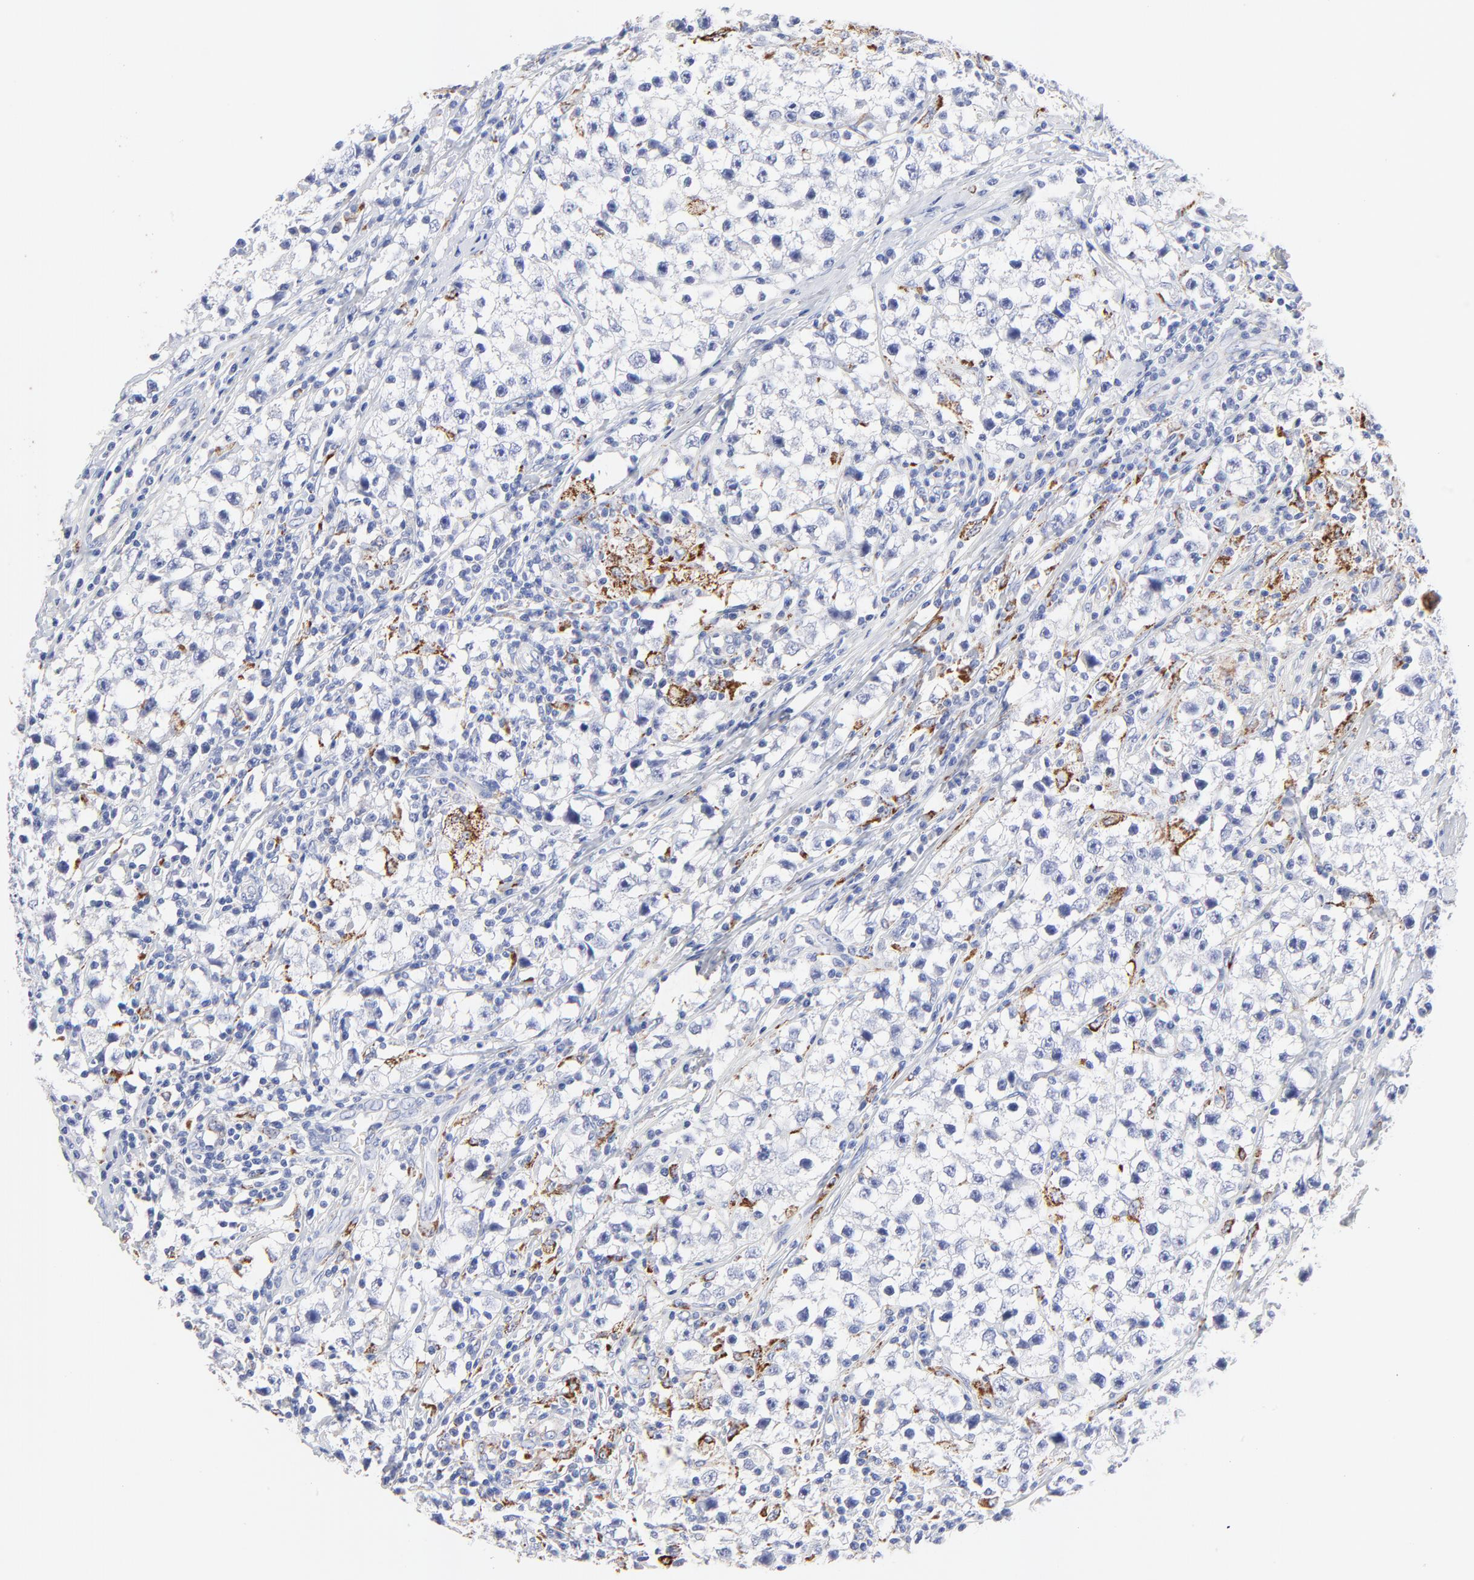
{"staining": {"intensity": "negative", "quantity": "none", "location": "none"}, "tissue": "testis cancer", "cell_type": "Tumor cells", "image_type": "cancer", "snomed": [{"axis": "morphology", "description": "Seminoma, NOS"}, {"axis": "topography", "description": "Testis"}], "caption": "IHC micrograph of human testis cancer stained for a protein (brown), which shows no positivity in tumor cells.", "gene": "FBXO10", "patient": {"sex": "male", "age": 35}}